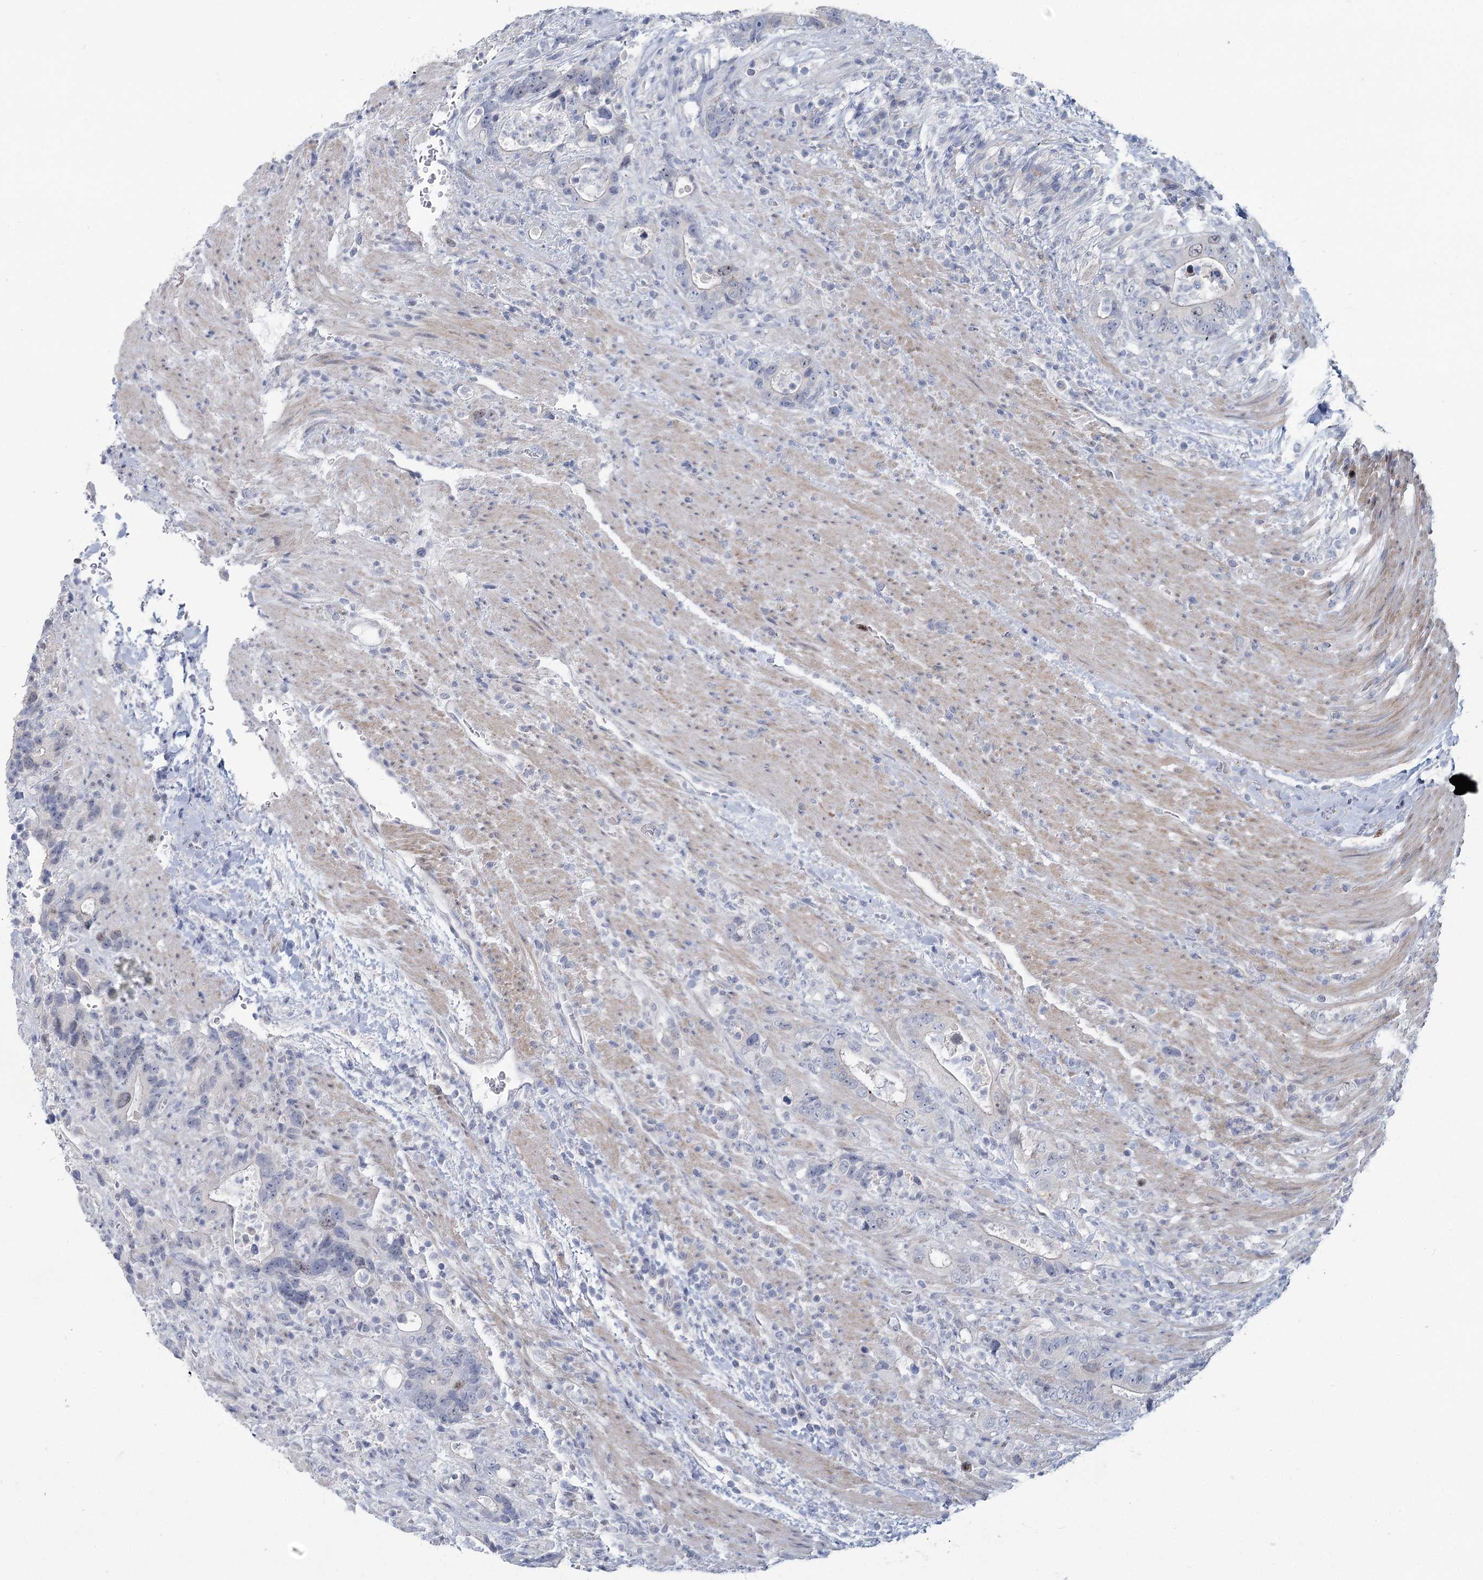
{"staining": {"intensity": "moderate", "quantity": "<25%", "location": "nuclear"}, "tissue": "colorectal cancer", "cell_type": "Tumor cells", "image_type": "cancer", "snomed": [{"axis": "morphology", "description": "Adenocarcinoma, NOS"}, {"axis": "topography", "description": "Colon"}], "caption": "About <25% of tumor cells in colorectal cancer demonstrate moderate nuclear protein positivity as visualized by brown immunohistochemical staining.", "gene": "ABITRAM", "patient": {"sex": "female", "age": 75}}